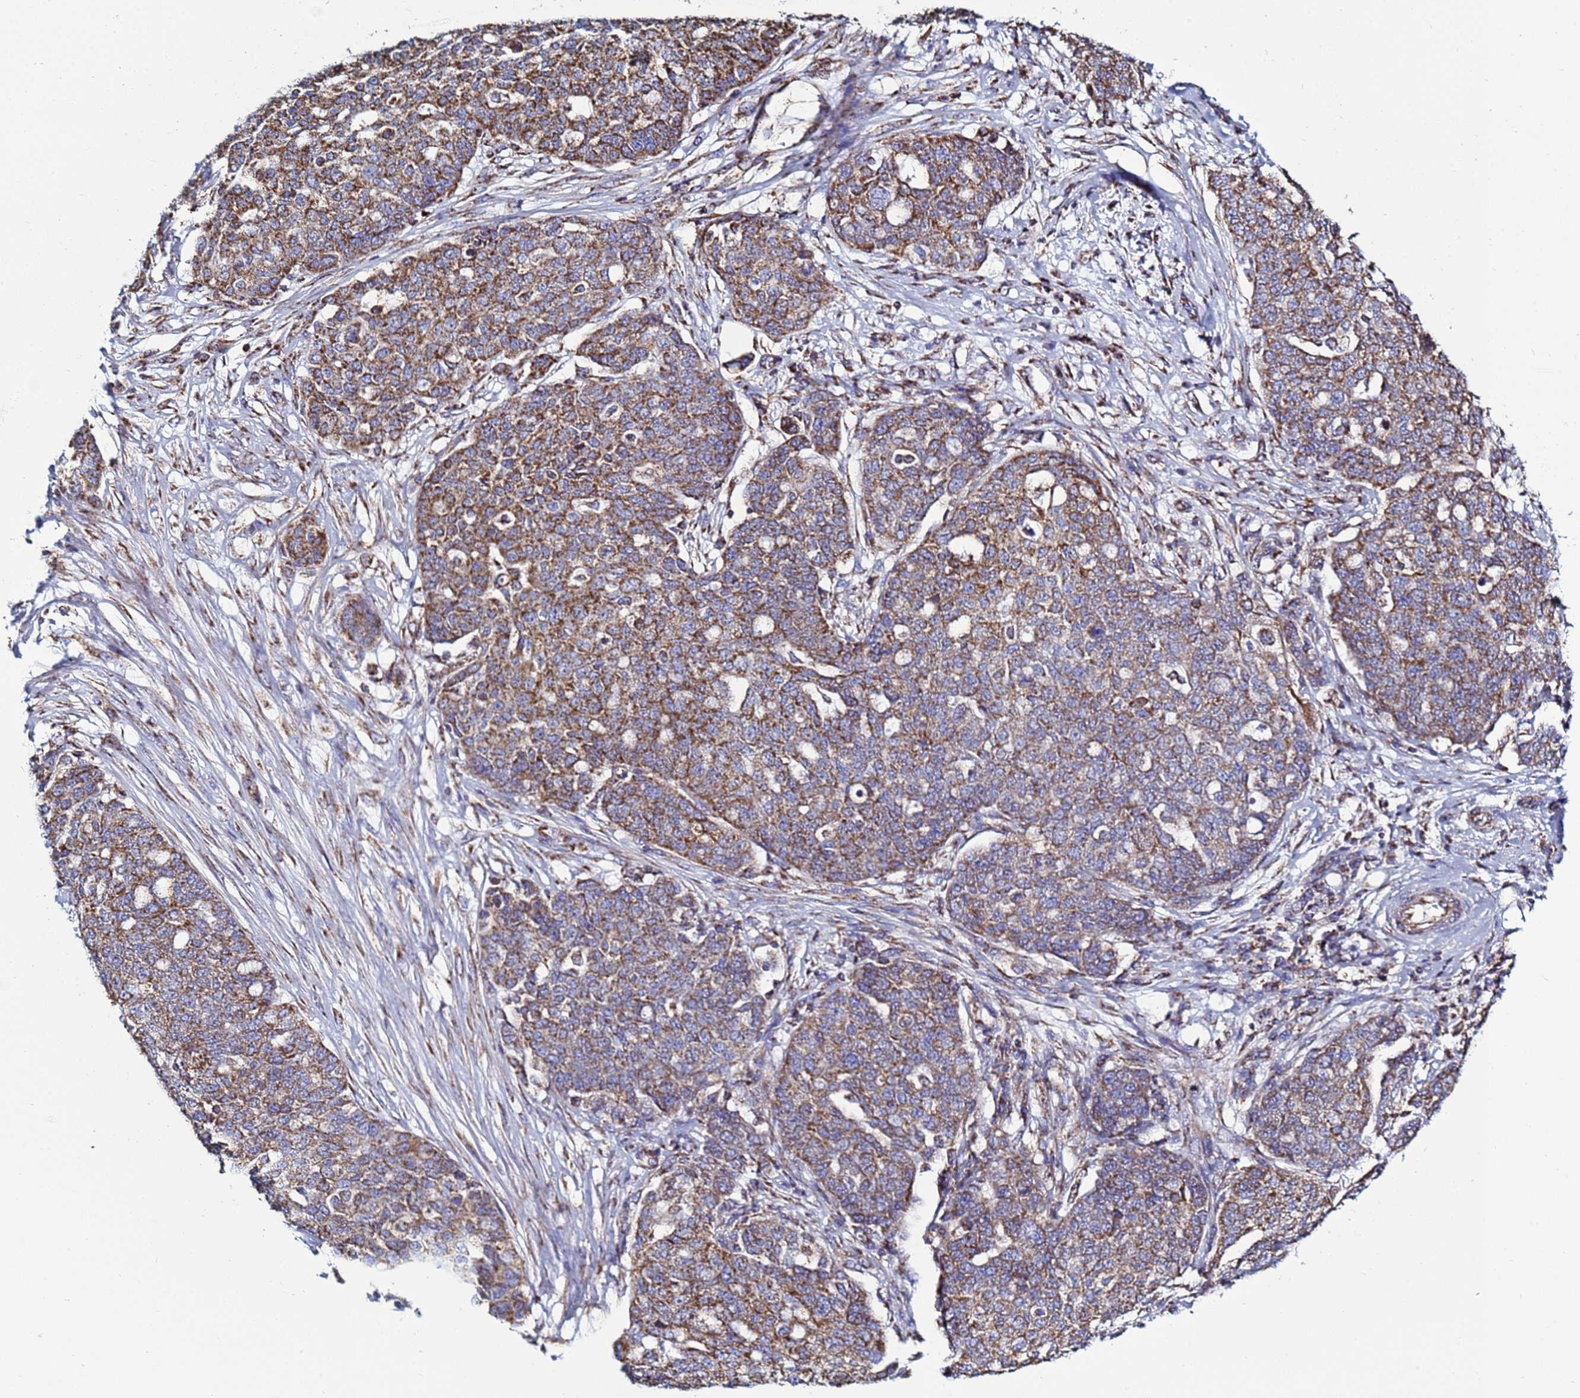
{"staining": {"intensity": "moderate", "quantity": ">75%", "location": "cytoplasmic/membranous"}, "tissue": "ovarian cancer", "cell_type": "Tumor cells", "image_type": "cancer", "snomed": [{"axis": "morphology", "description": "Cystadenocarcinoma, serous, NOS"}, {"axis": "topography", "description": "Soft tissue"}, {"axis": "topography", "description": "Ovary"}], "caption": "Human ovarian cancer stained with a brown dye displays moderate cytoplasmic/membranous positive positivity in about >75% of tumor cells.", "gene": "COQ4", "patient": {"sex": "female", "age": 57}}